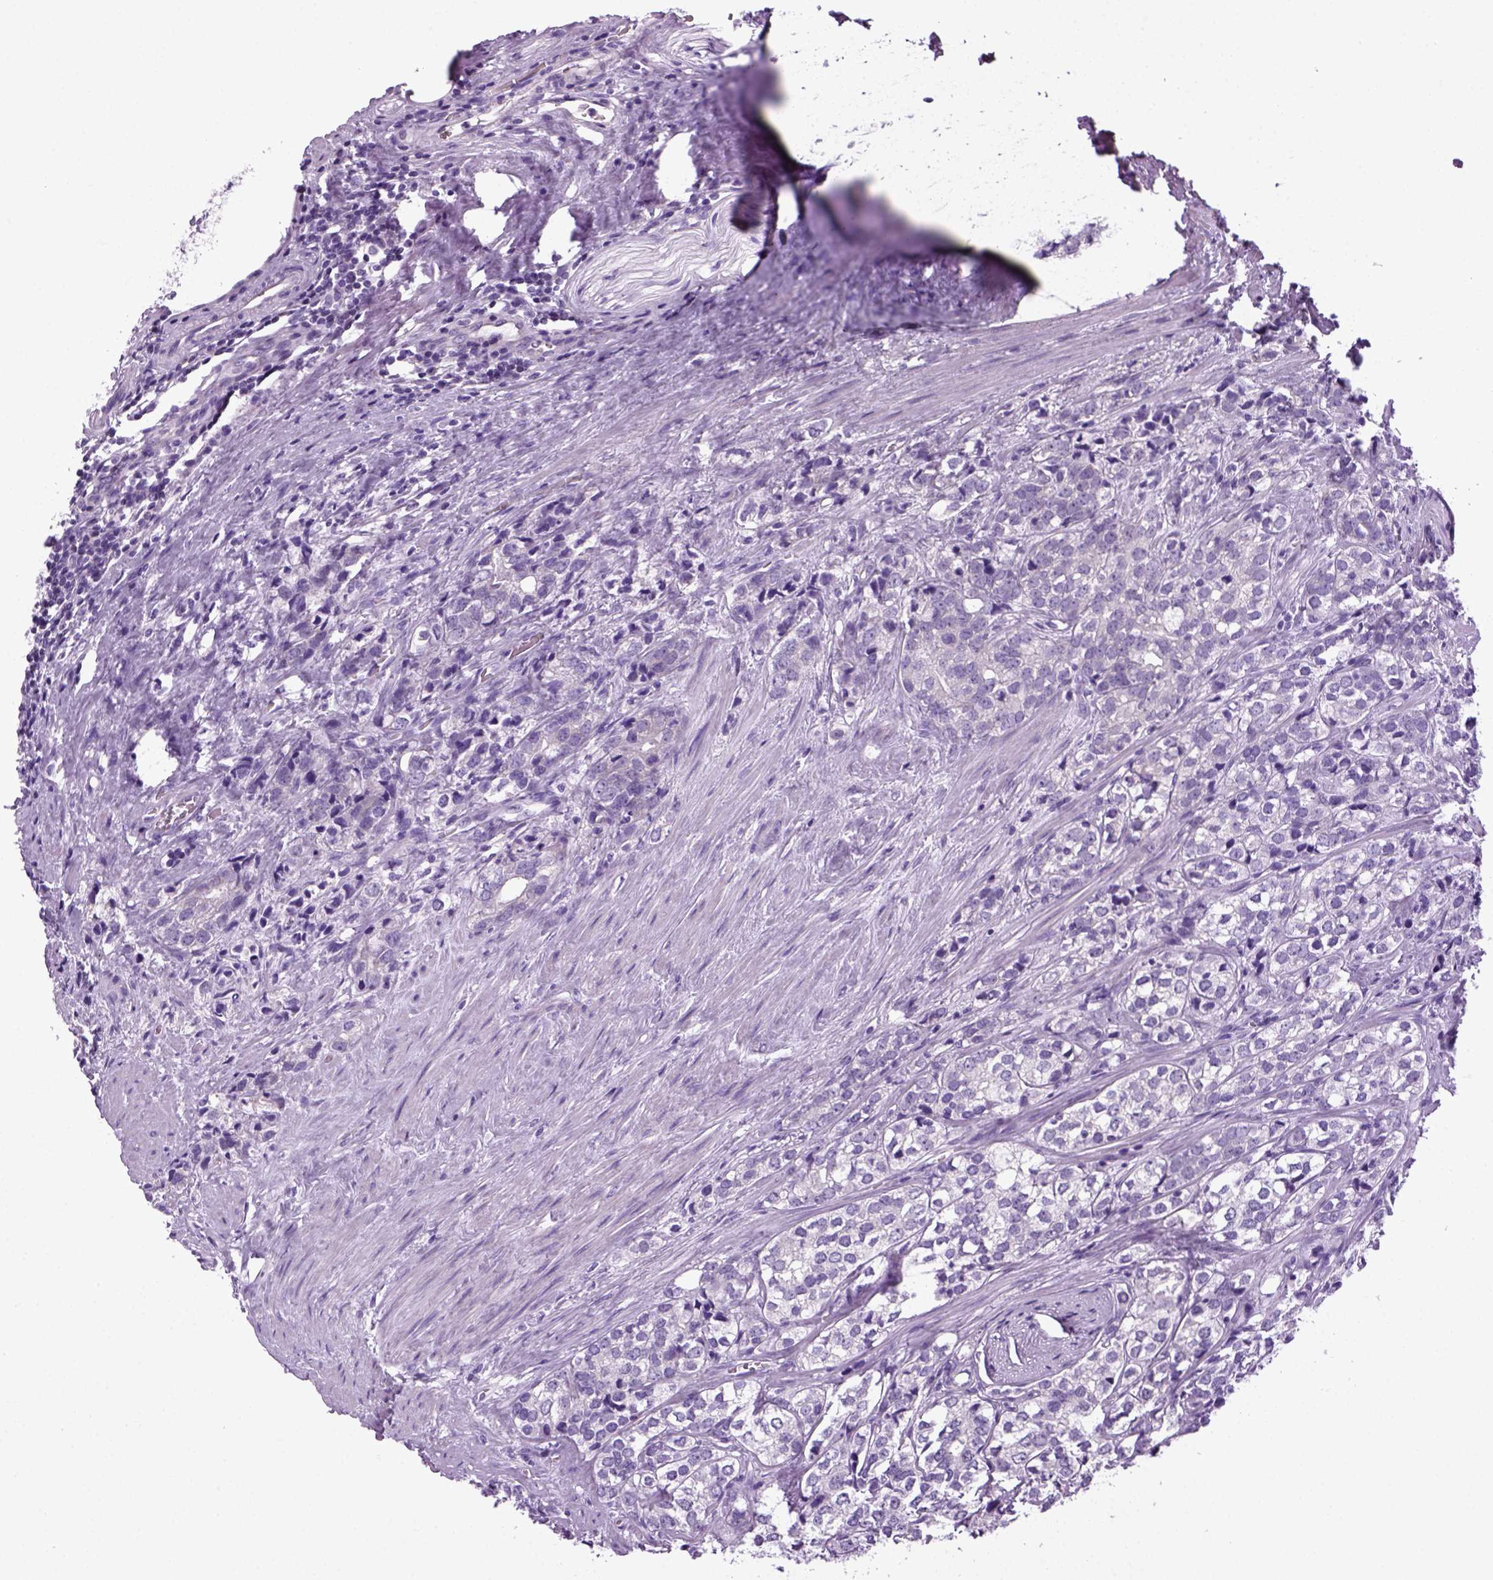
{"staining": {"intensity": "negative", "quantity": "none", "location": "none"}, "tissue": "prostate cancer", "cell_type": "Tumor cells", "image_type": "cancer", "snomed": [{"axis": "morphology", "description": "Adenocarcinoma, NOS"}, {"axis": "topography", "description": "Prostate and seminal vesicle, NOS"}], "caption": "IHC of prostate adenocarcinoma demonstrates no positivity in tumor cells.", "gene": "HMCN2", "patient": {"sex": "male", "age": 63}}